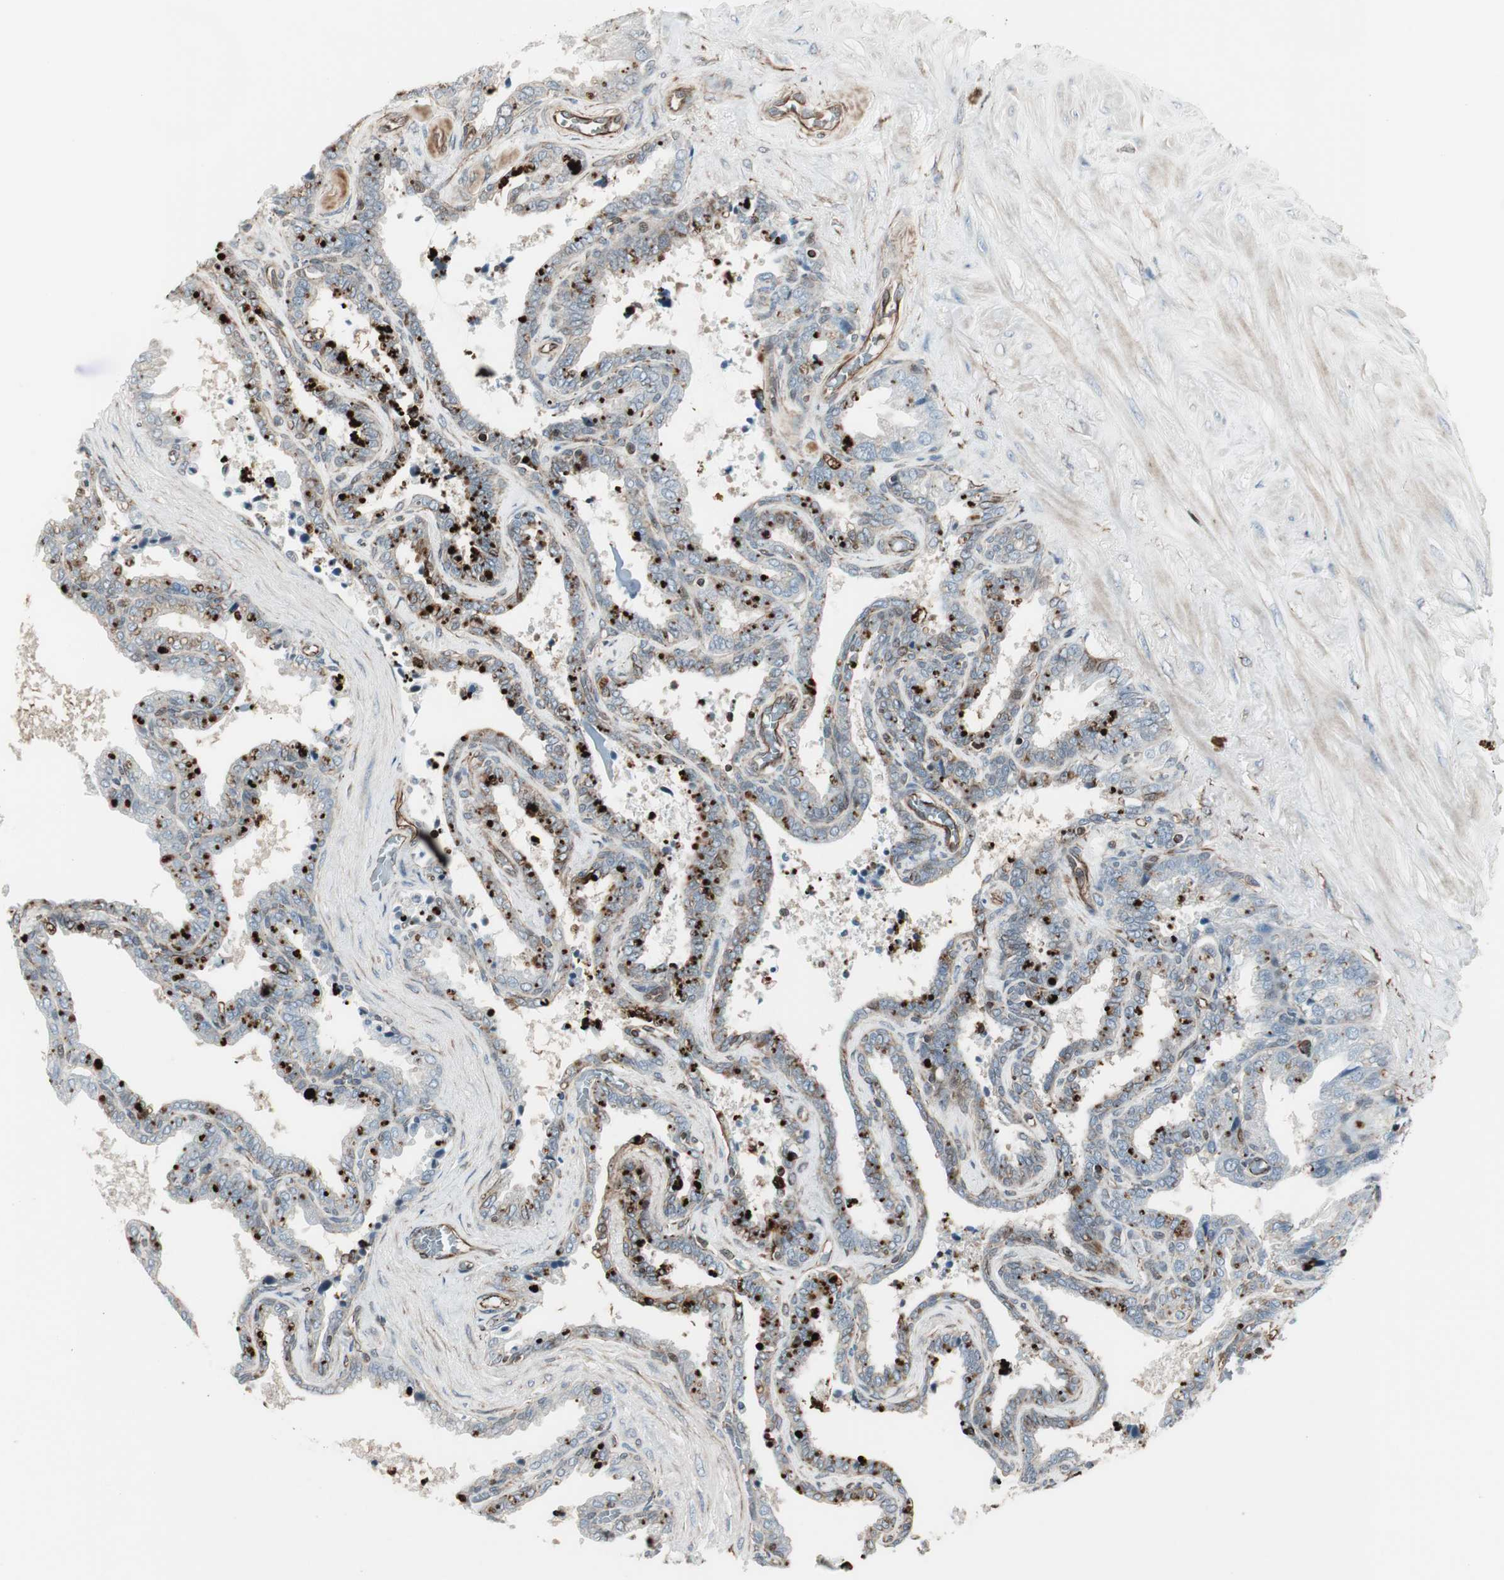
{"staining": {"intensity": "weak", "quantity": "25%-75%", "location": "cytoplasmic/membranous"}, "tissue": "seminal vesicle", "cell_type": "Glandular cells", "image_type": "normal", "snomed": [{"axis": "morphology", "description": "Normal tissue, NOS"}, {"axis": "topography", "description": "Seminal veicle"}], "caption": "High-power microscopy captured an immunohistochemistry (IHC) image of unremarkable seminal vesicle, revealing weak cytoplasmic/membranous staining in about 25%-75% of glandular cells. The staining is performed using DAB brown chromogen to label protein expression. The nuclei are counter-stained blue using hematoxylin.", "gene": "MAD2L2", "patient": {"sex": "male", "age": 46}}